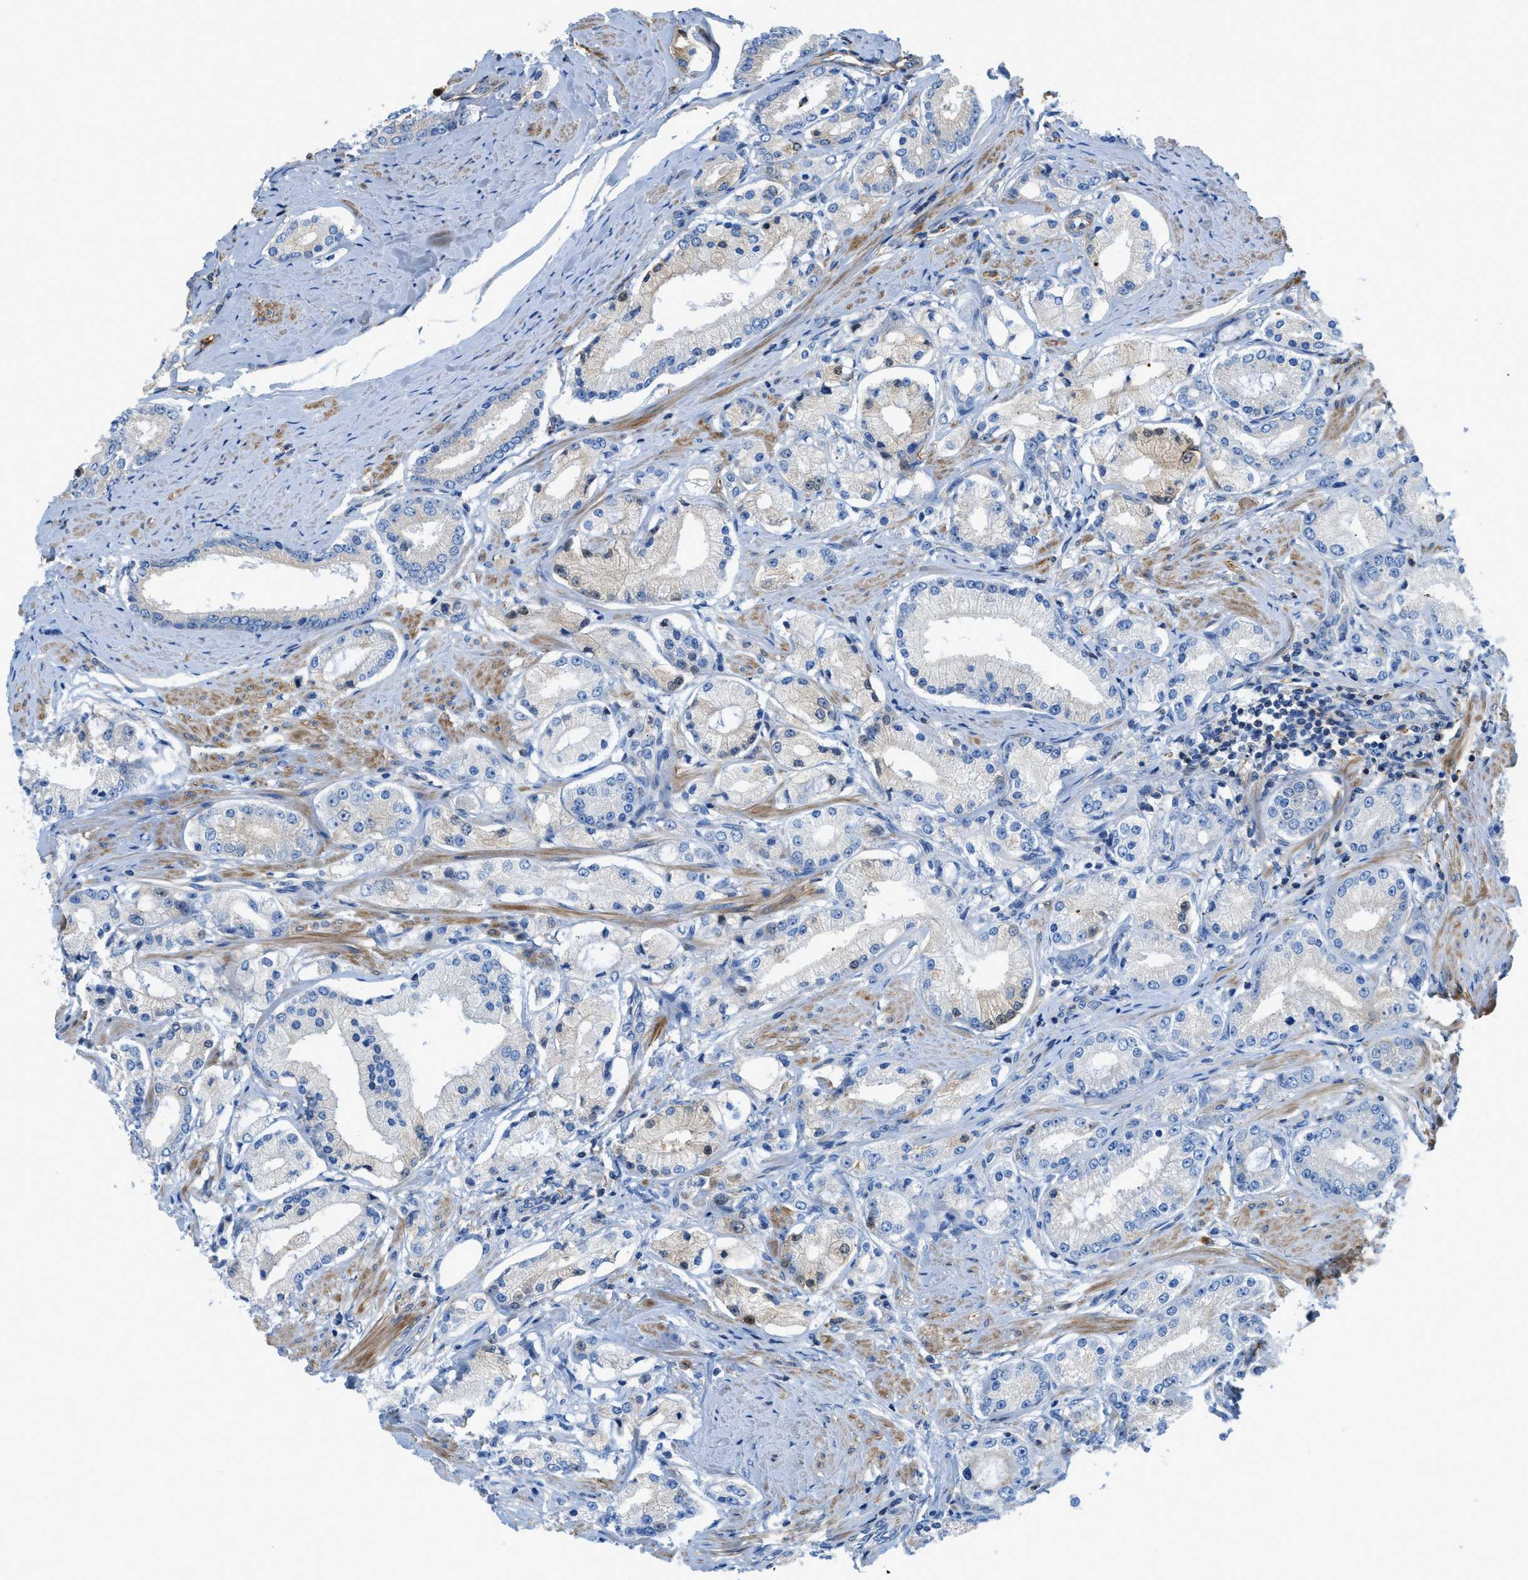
{"staining": {"intensity": "weak", "quantity": "<25%", "location": "cytoplasmic/membranous"}, "tissue": "prostate cancer", "cell_type": "Tumor cells", "image_type": "cancer", "snomed": [{"axis": "morphology", "description": "Adenocarcinoma, Low grade"}, {"axis": "topography", "description": "Prostate"}], "caption": "An immunohistochemistry (IHC) micrograph of prostate cancer is shown. There is no staining in tumor cells of prostate cancer.", "gene": "ATP6V0D1", "patient": {"sex": "male", "age": 63}}